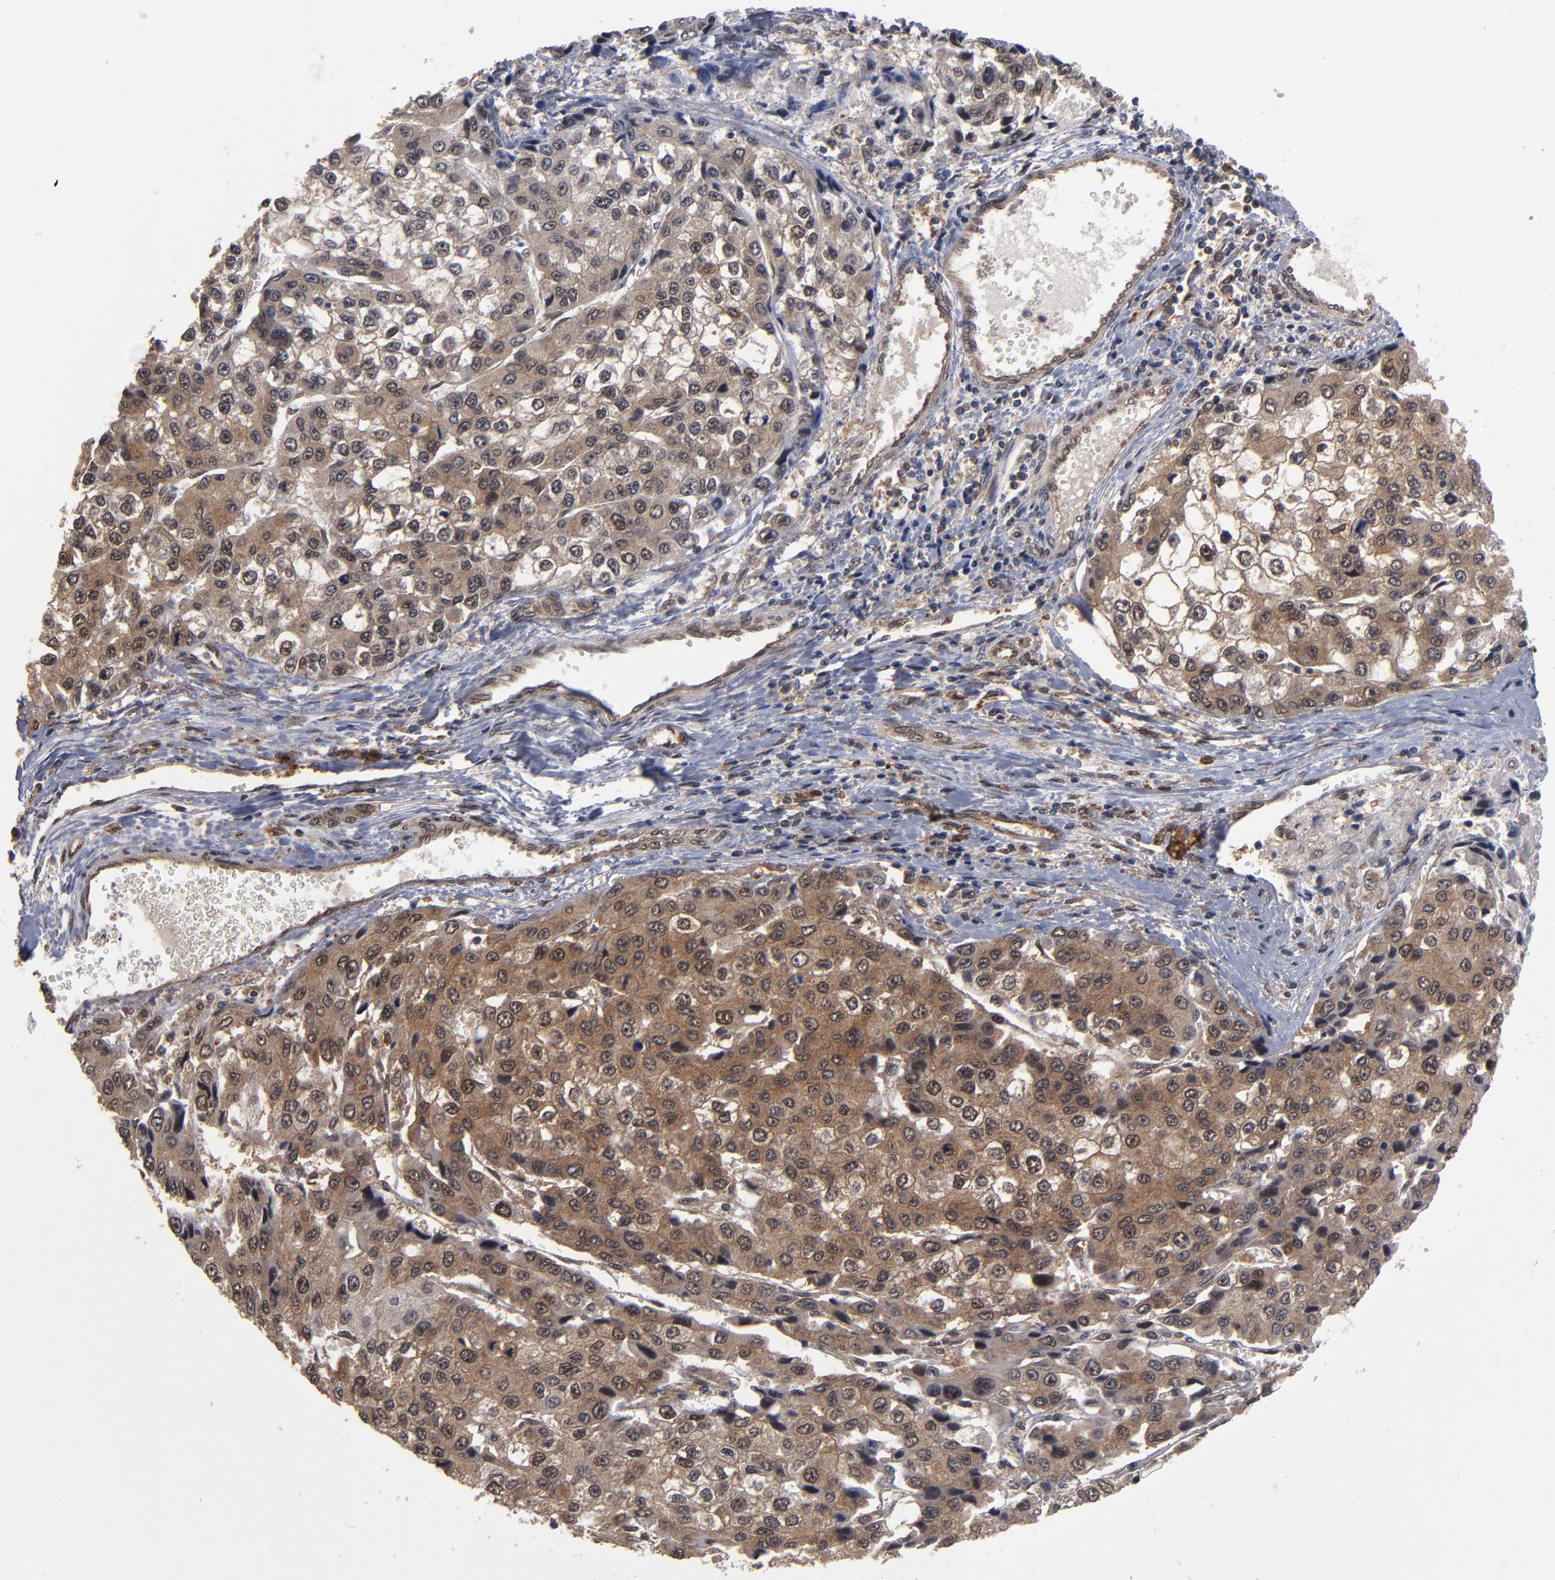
{"staining": {"intensity": "moderate", "quantity": ">75%", "location": "cytoplasmic/membranous,nuclear"}, "tissue": "liver cancer", "cell_type": "Tumor cells", "image_type": "cancer", "snomed": [{"axis": "morphology", "description": "Carcinoma, Hepatocellular, NOS"}, {"axis": "topography", "description": "Liver"}], "caption": "Approximately >75% of tumor cells in human hepatocellular carcinoma (liver) show moderate cytoplasmic/membranous and nuclear protein positivity as visualized by brown immunohistochemical staining.", "gene": "HUWE1", "patient": {"sex": "female", "age": 66}}